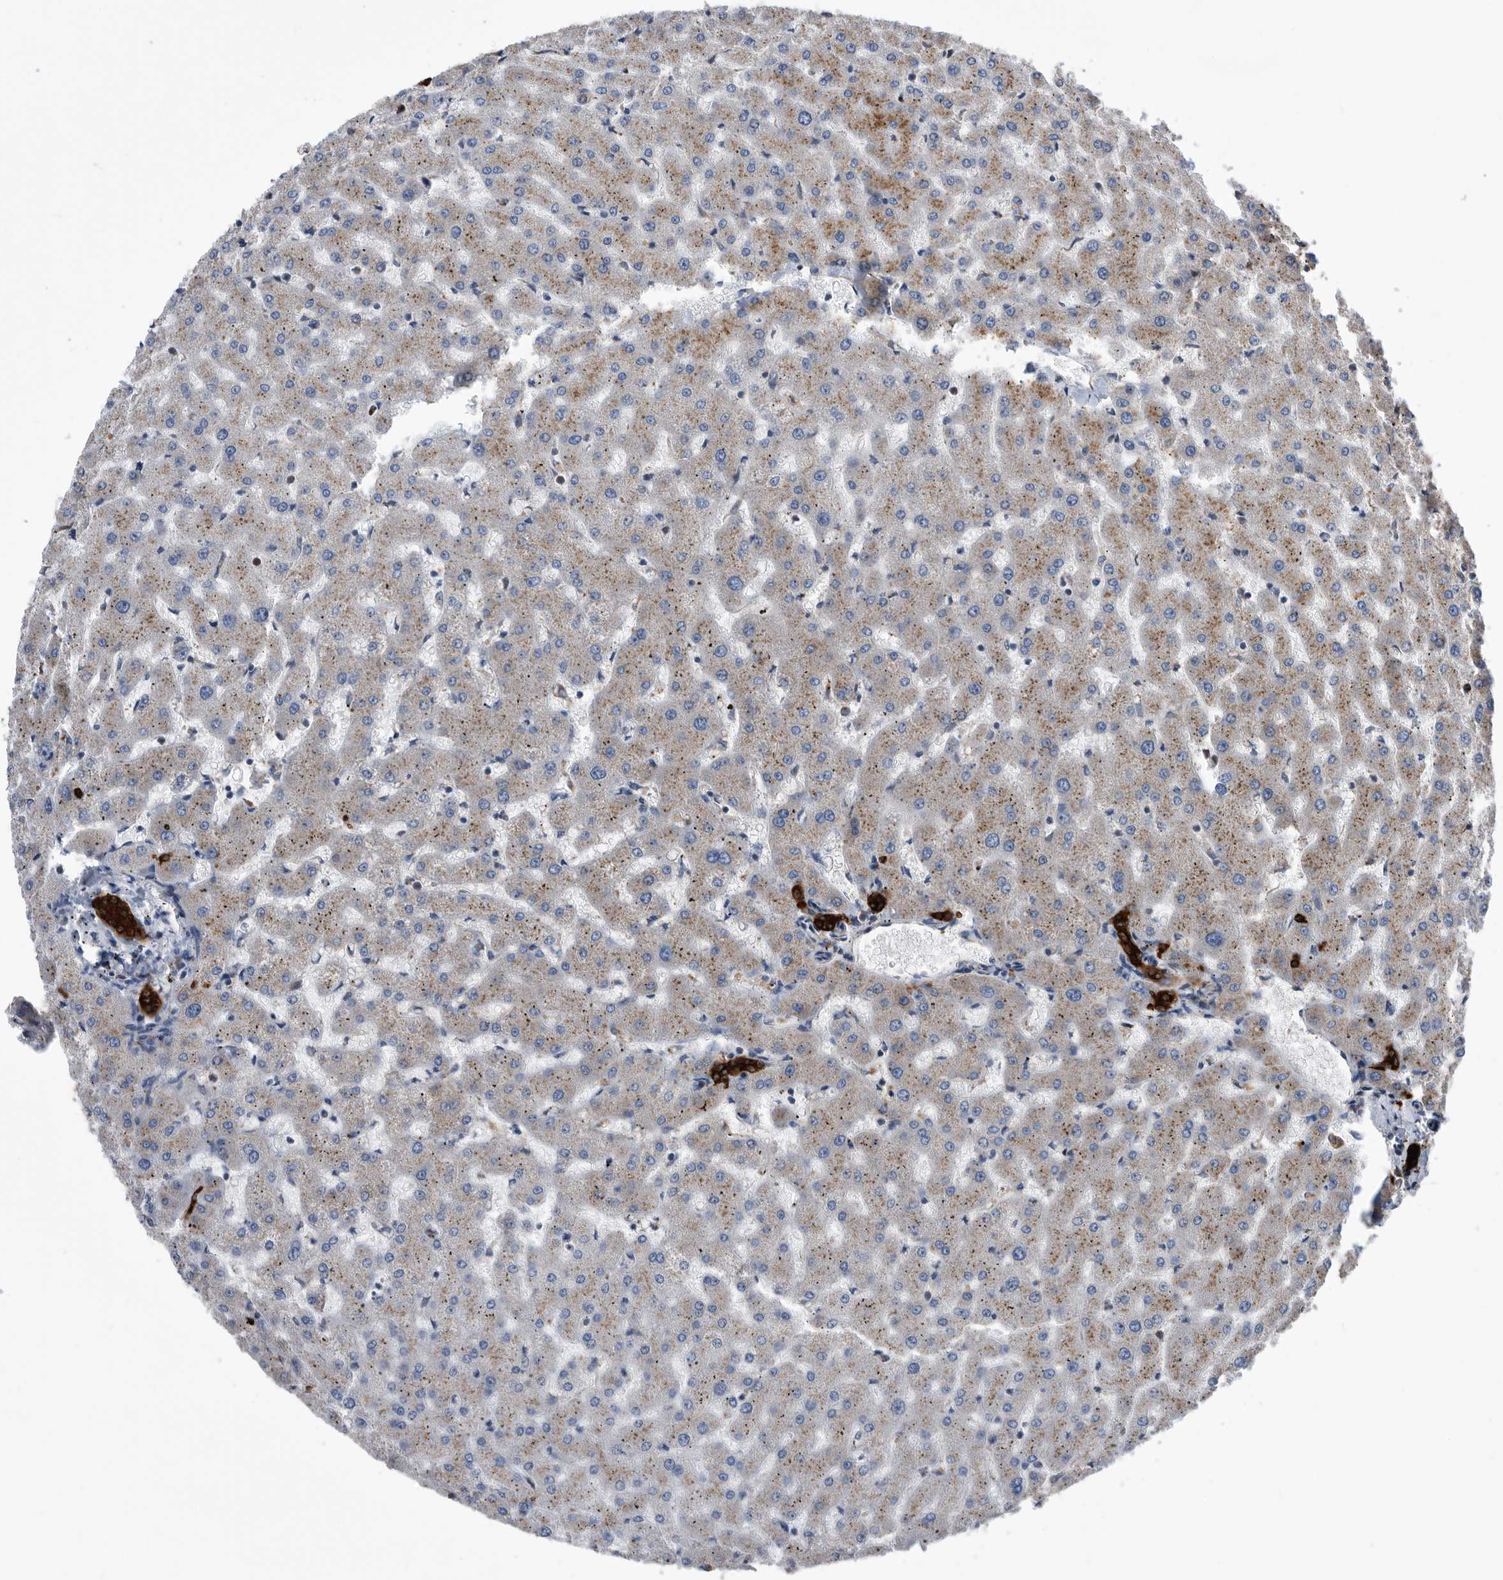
{"staining": {"intensity": "strong", "quantity": ">75%", "location": "cytoplasmic/membranous"}, "tissue": "liver", "cell_type": "Cholangiocytes", "image_type": "normal", "snomed": [{"axis": "morphology", "description": "Normal tissue, NOS"}, {"axis": "topography", "description": "Liver"}], "caption": "Immunohistochemical staining of unremarkable liver displays strong cytoplasmic/membranous protein staining in about >75% of cholangiocytes. The staining is performed using DAB brown chromogen to label protein expression. The nuclei are counter-stained blue using hematoxylin.", "gene": "BAIAP3", "patient": {"sex": "female", "age": 63}}